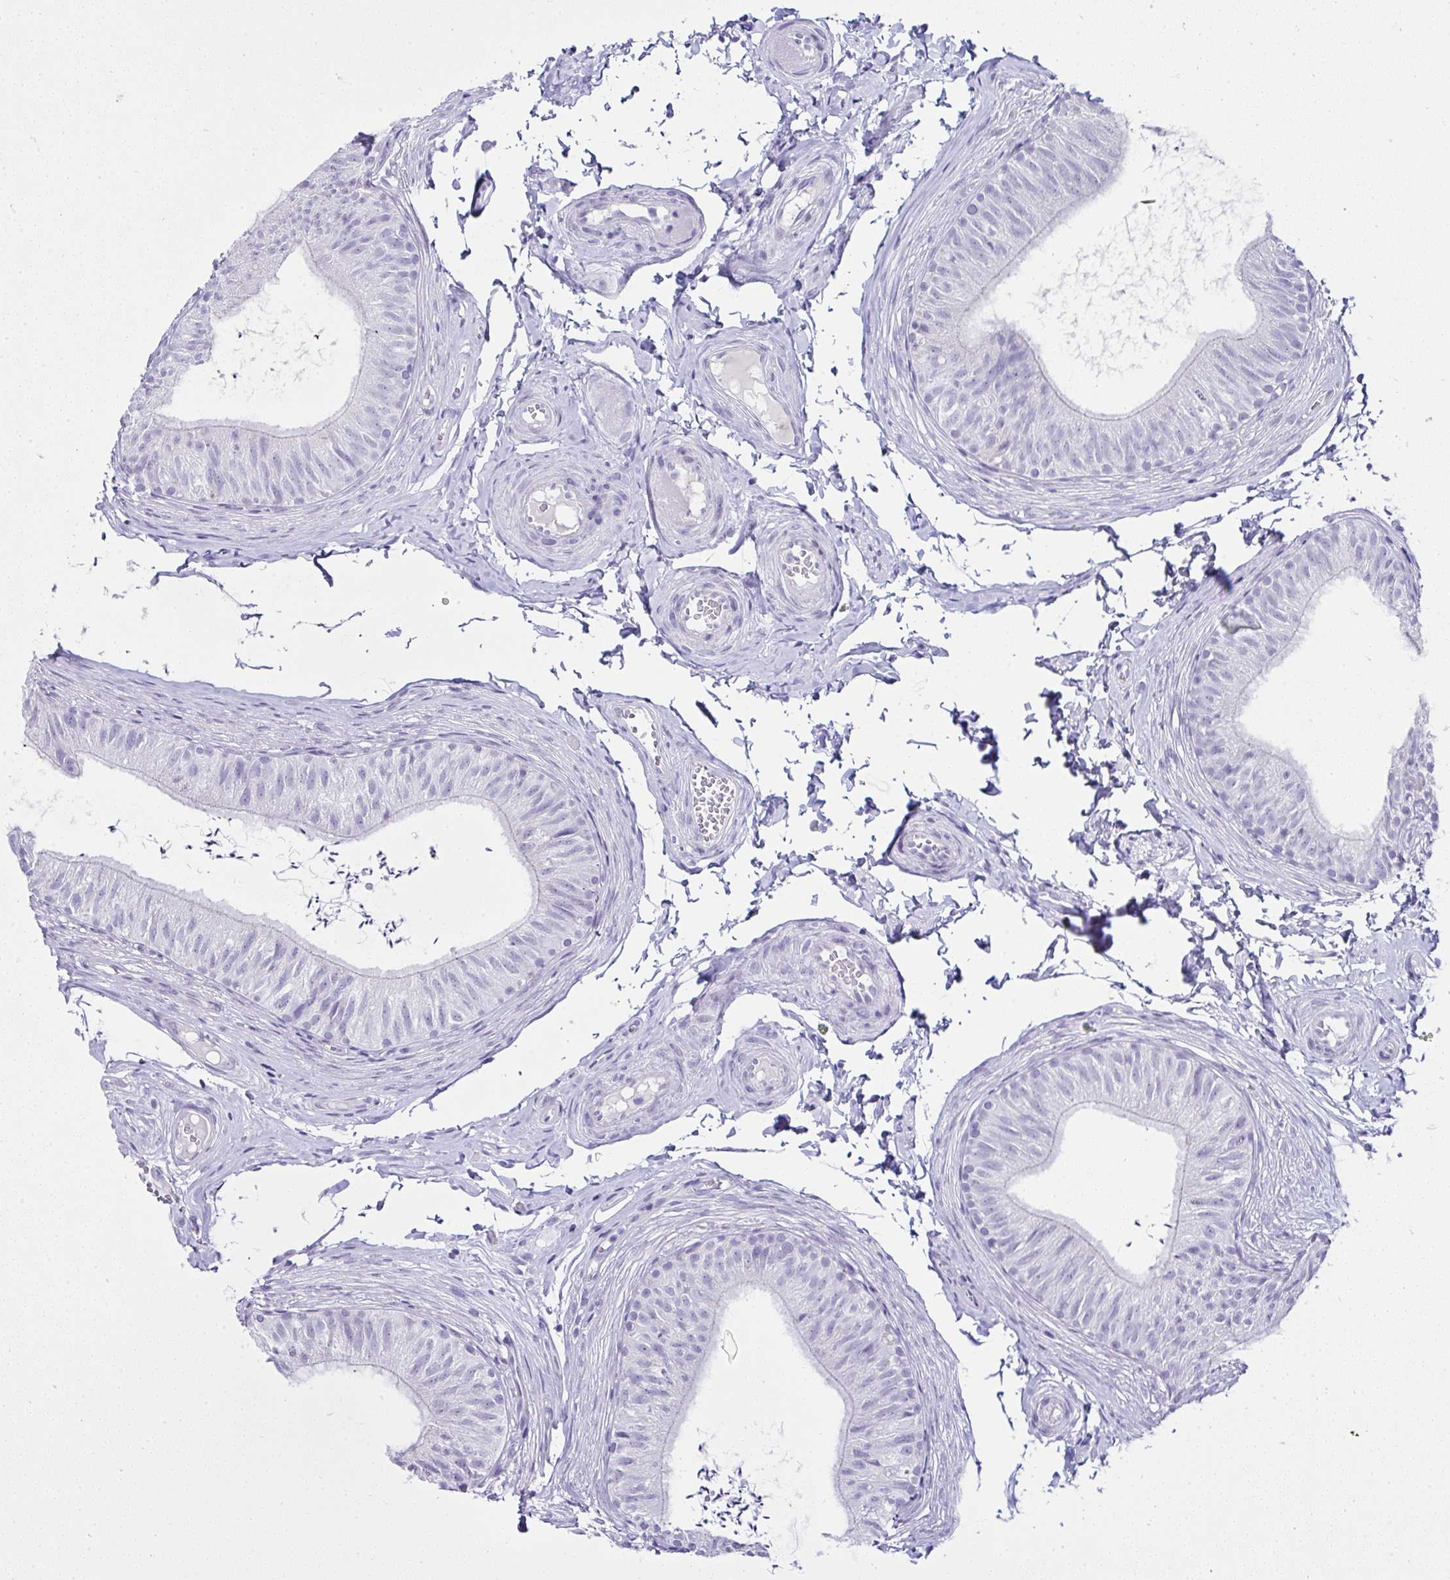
{"staining": {"intensity": "negative", "quantity": "none", "location": "none"}, "tissue": "epididymis", "cell_type": "Glandular cells", "image_type": "normal", "snomed": [{"axis": "morphology", "description": "Normal tissue, NOS"}, {"axis": "topography", "description": "Epididymis, spermatic cord, NOS"}, {"axis": "topography", "description": "Epididymis"}, {"axis": "topography", "description": "Peripheral nerve tissue"}], "caption": "This is an IHC photomicrograph of benign epididymis. There is no staining in glandular cells.", "gene": "RNF183", "patient": {"sex": "male", "age": 29}}